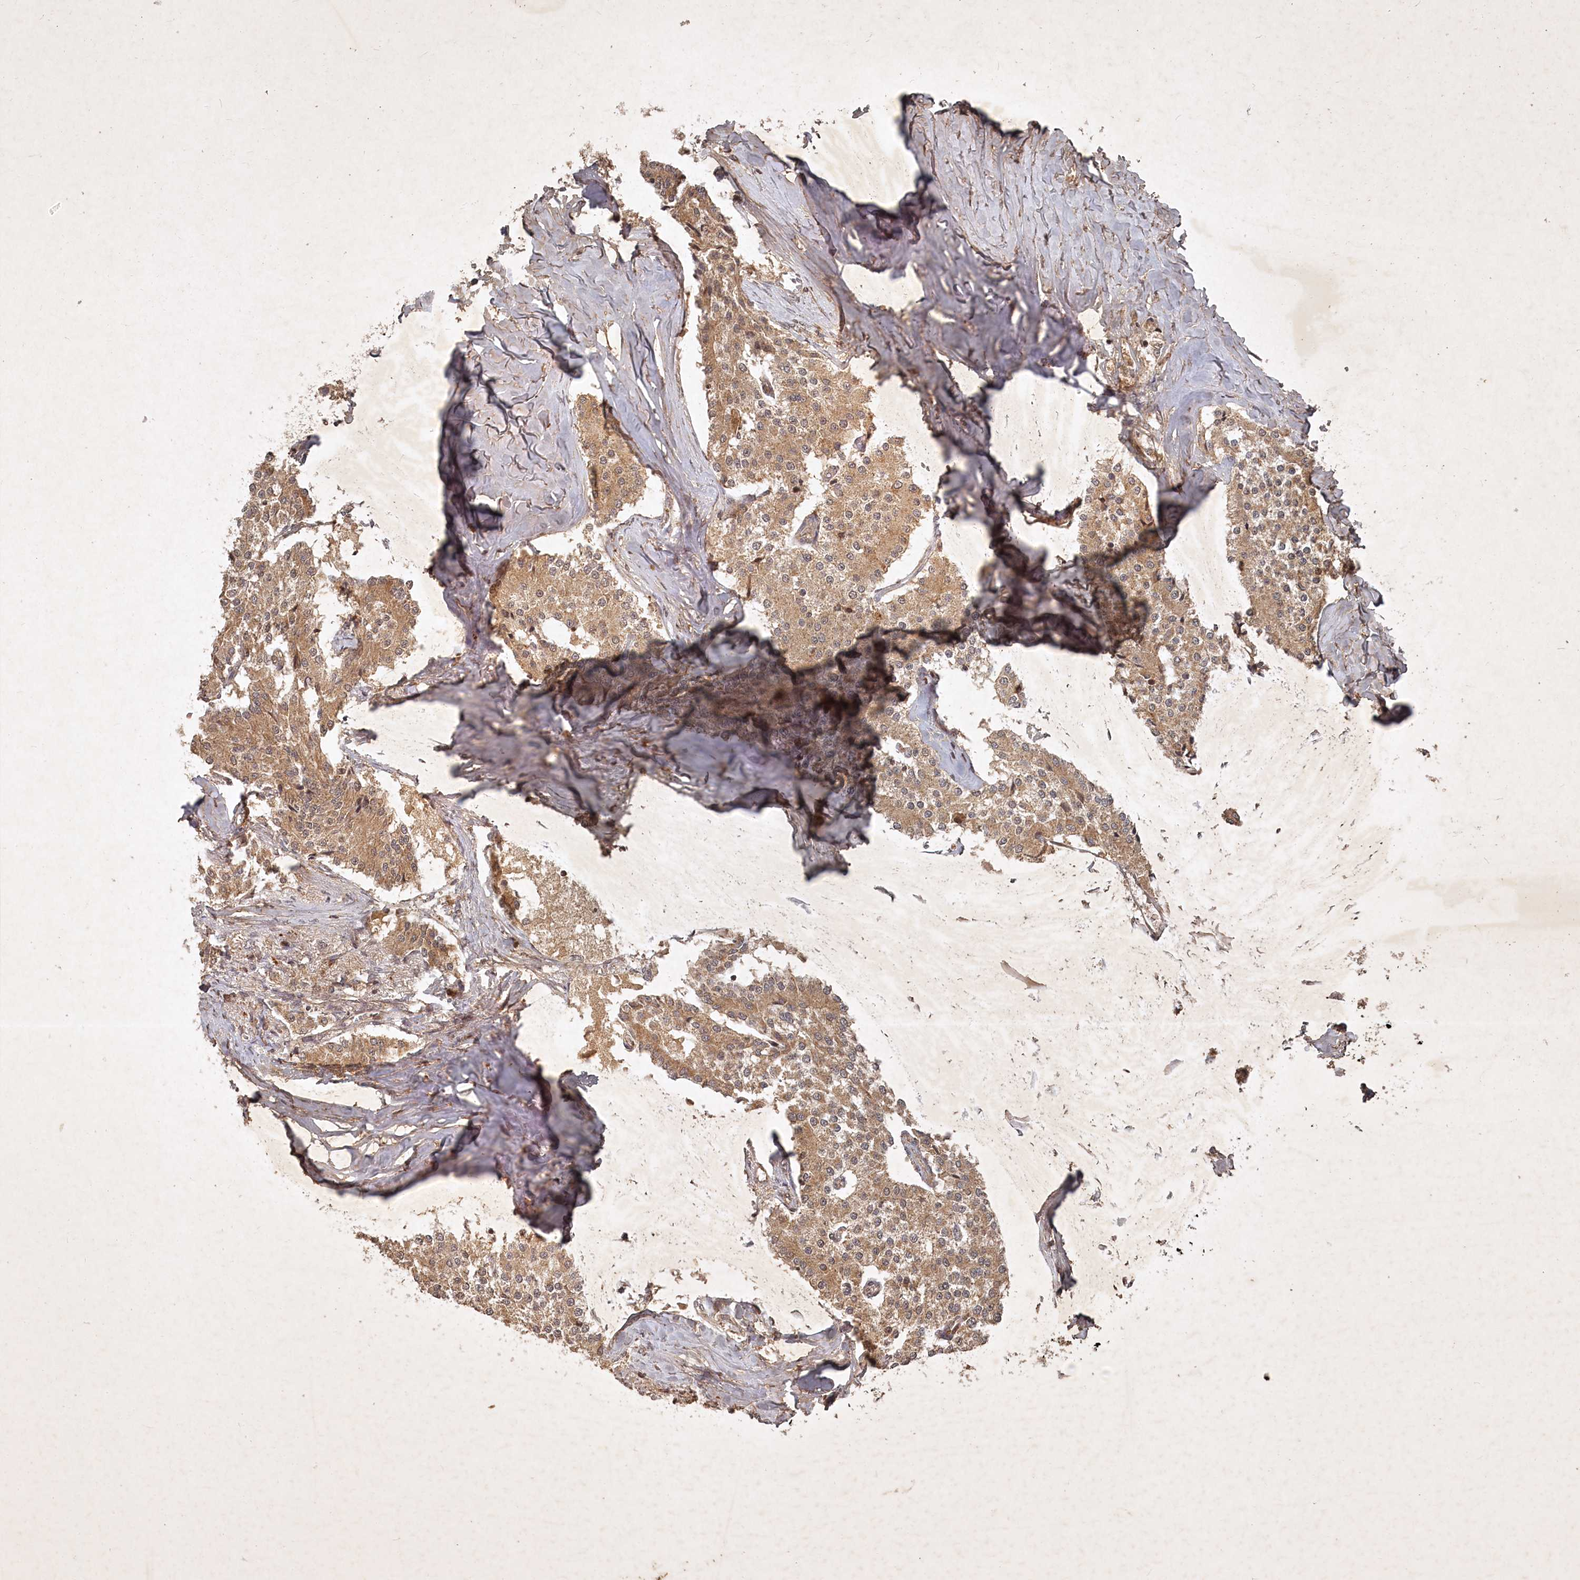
{"staining": {"intensity": "moderate", "quantity": ">75%", "location": "cytoplasmic/membranous"}, "tissue": "carcinoid", "cell_type": "Tumor cells", "image_type": "cancer", "snomed": [{"axis": "morphology", "description": "Carcinoid, malignant, NOS"}, {"axis": "topography", "description": "Colon"}], "caption": "Carcinoid (malignant) stained for a protein (brown) exhibits moderate cytoplasmic/membranous positive staining in about >75% of tumor cells.", "gene": "UNC93A", "patient": {"sex": "female", "age": 52}}